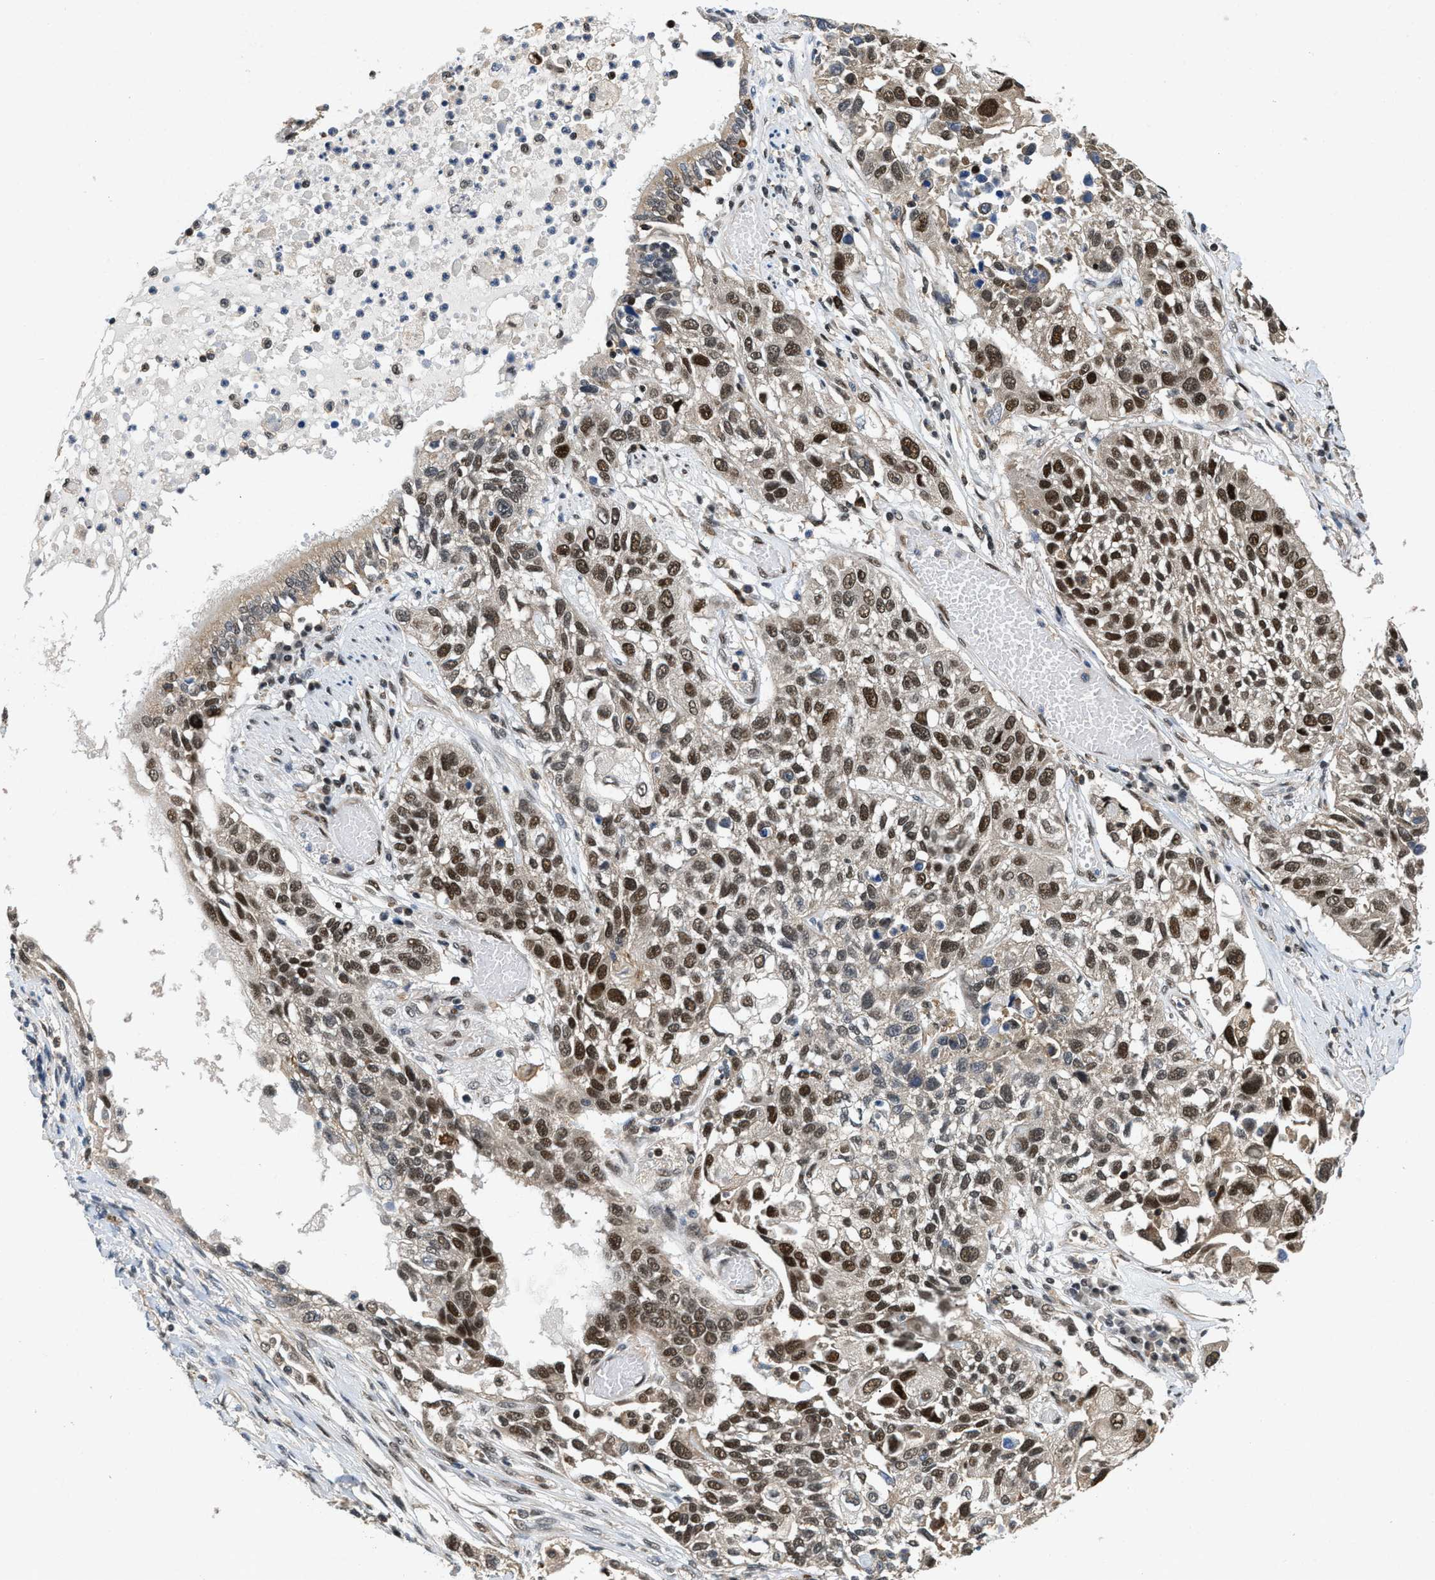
{"staining": {"intensity": "strong", "quantity": ">75%", "location": "nuclear"}, "tissue": "lung cancer", "cell_type": "Tumor cells", "image_type": "cancer", "snomed": [{"axis": "morphology", "description": "Squamous cell carcinoma, NOS"}, {"axis": "topography", "description": "Lung"}], "caption": "An image showing strong nuclear expression in about >75% of tumor cells in squamous cell carcinoma (lung), as visualized by brown immunohistochemical staining.", "gene": "ATF7IP", "patient": {"sex": "male", "age": 71}}